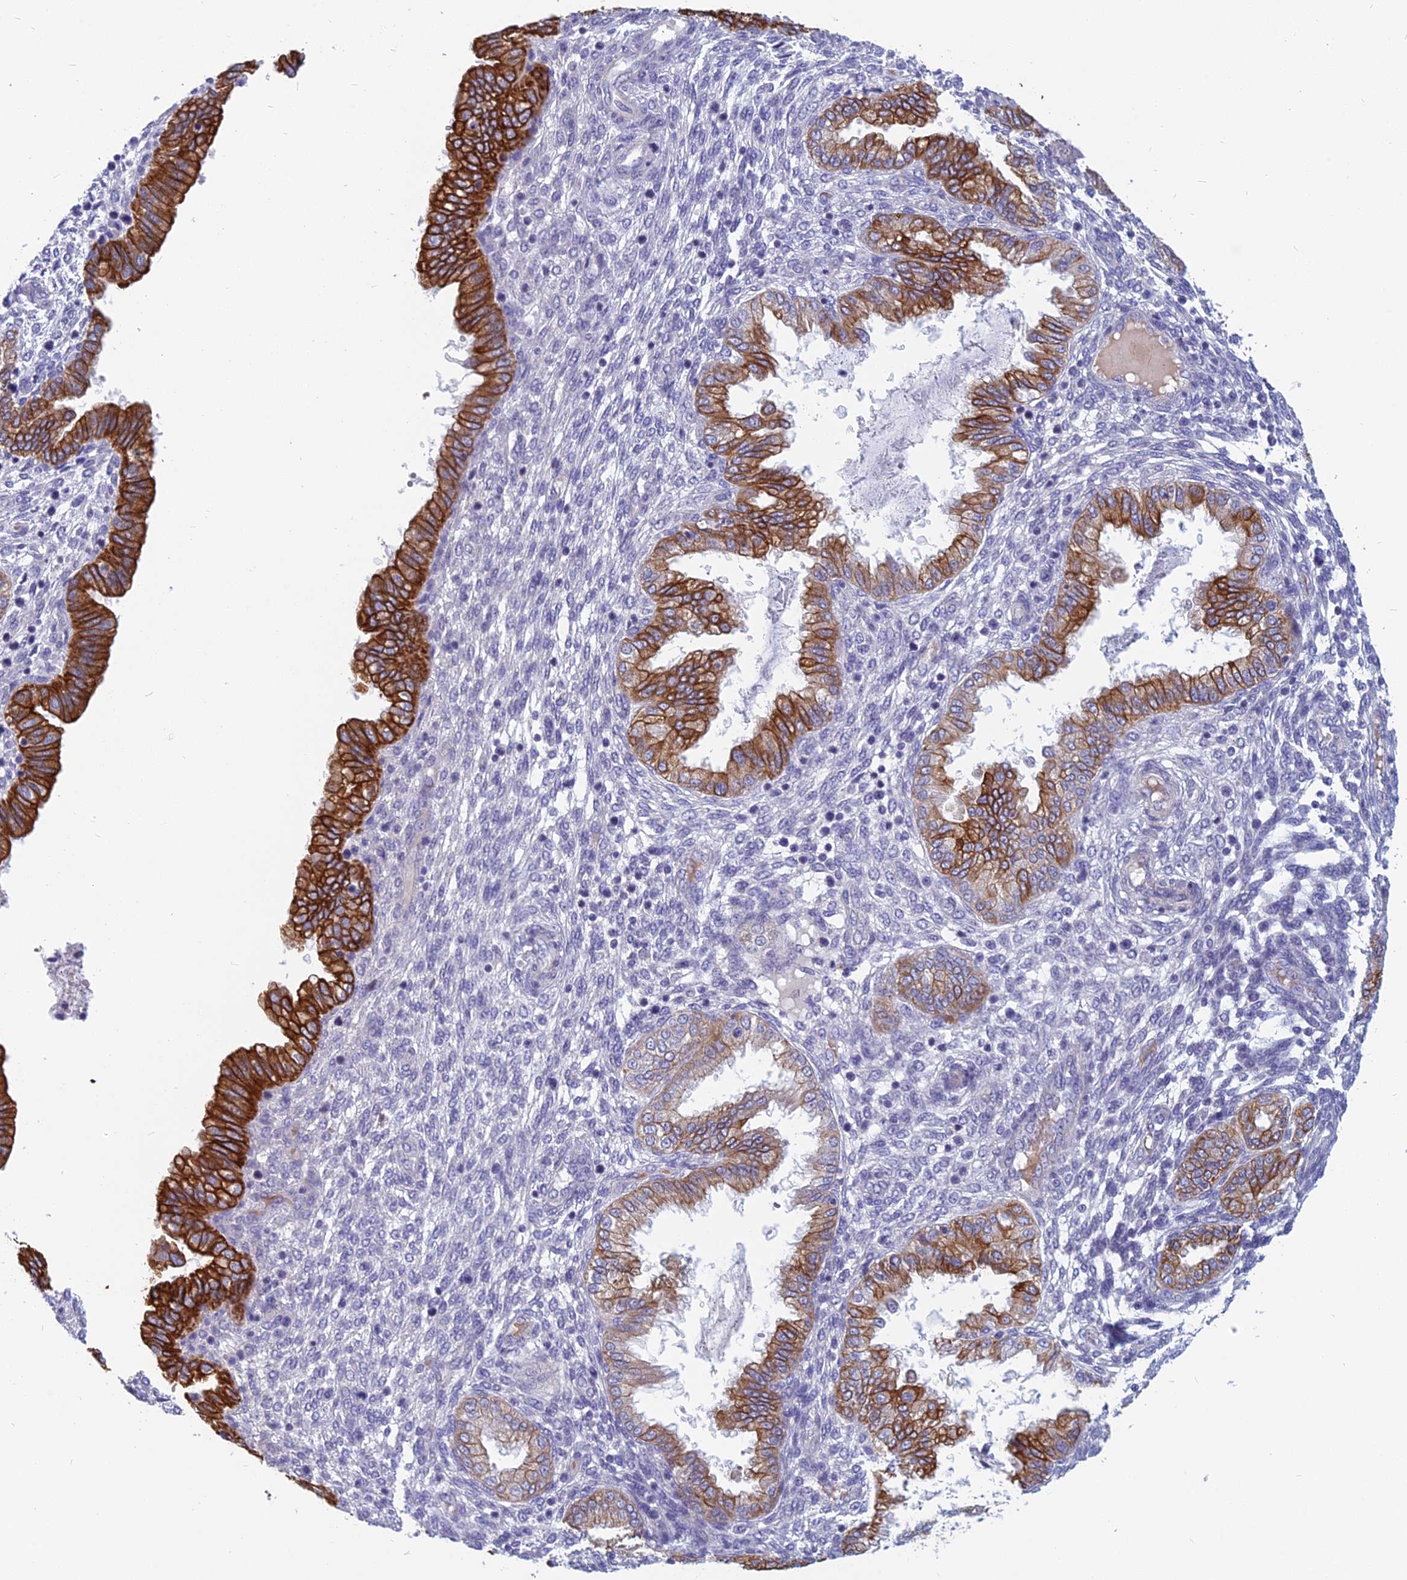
{"staining": {"intensity": "negative", "quantity": "none", "location": "none"}, "tissue": "endometrium", "cell_type": "Cells in endometrial stroma", "image_type": "normal", "snomed": [{"axis": "morphology", "description": "Normal tissue, NOS"}, {"axis": "topography", "description": "Endometrium"}], "caption": "Cells in endometrial stroma show no significant staining in benign endometrium.", "gene": "RBM41", "patient": {"sex": "female", "age": 33}}